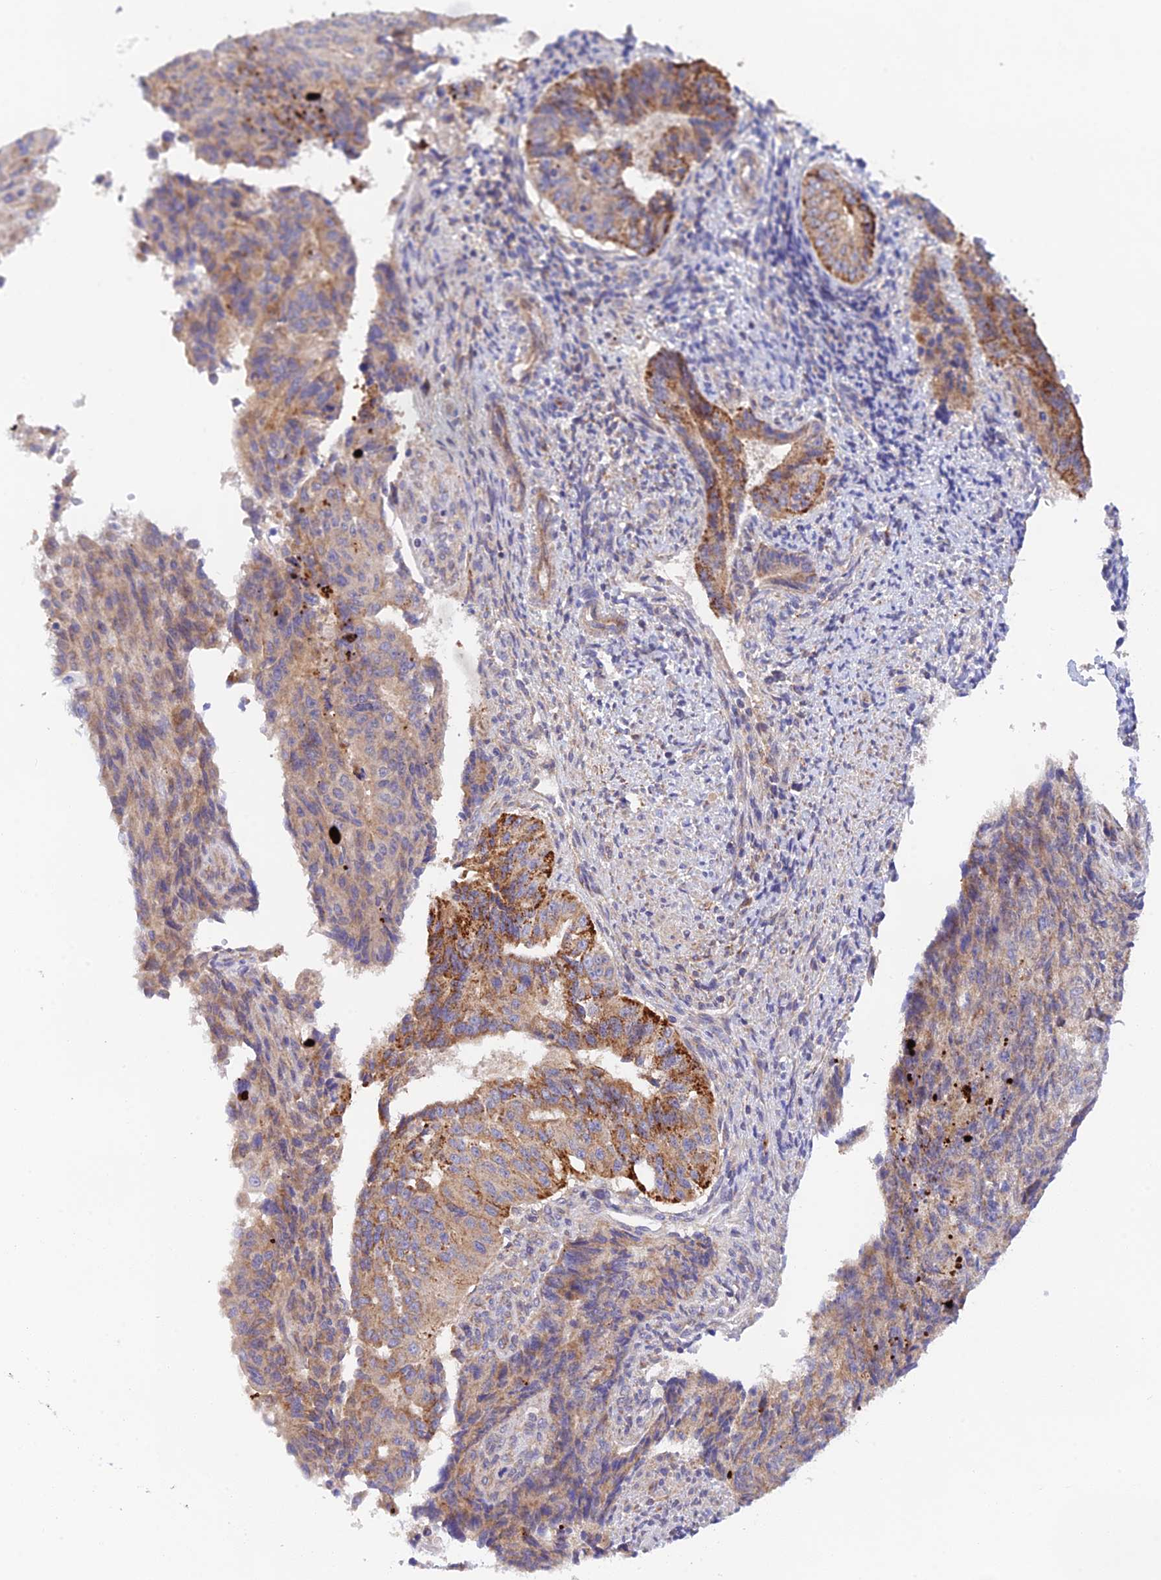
{"staining": {"intensity": "strong", "quantity": "<25%", "location": "cytoplasmic/membranous"}, "tissue": "endometrial cancer", "cell_type": "Tumor cells", "image_type": "cancer", "snomed": [{"axis": "morphology", "description": "Adenocarcinoma, NOS"}, {"axis": "topography", "description": "Endometrium"}], "caption": "DAB (3,3'-diaminobenzidine) immunohistochemical staining of endometrial cancer (adenocarcinoma) displays strong cytoplasmic/membranous protein expression in approximately <25% of tumor cells.", "gene": "RANBP6", "patient": {"sex": "female", "age": 32}}